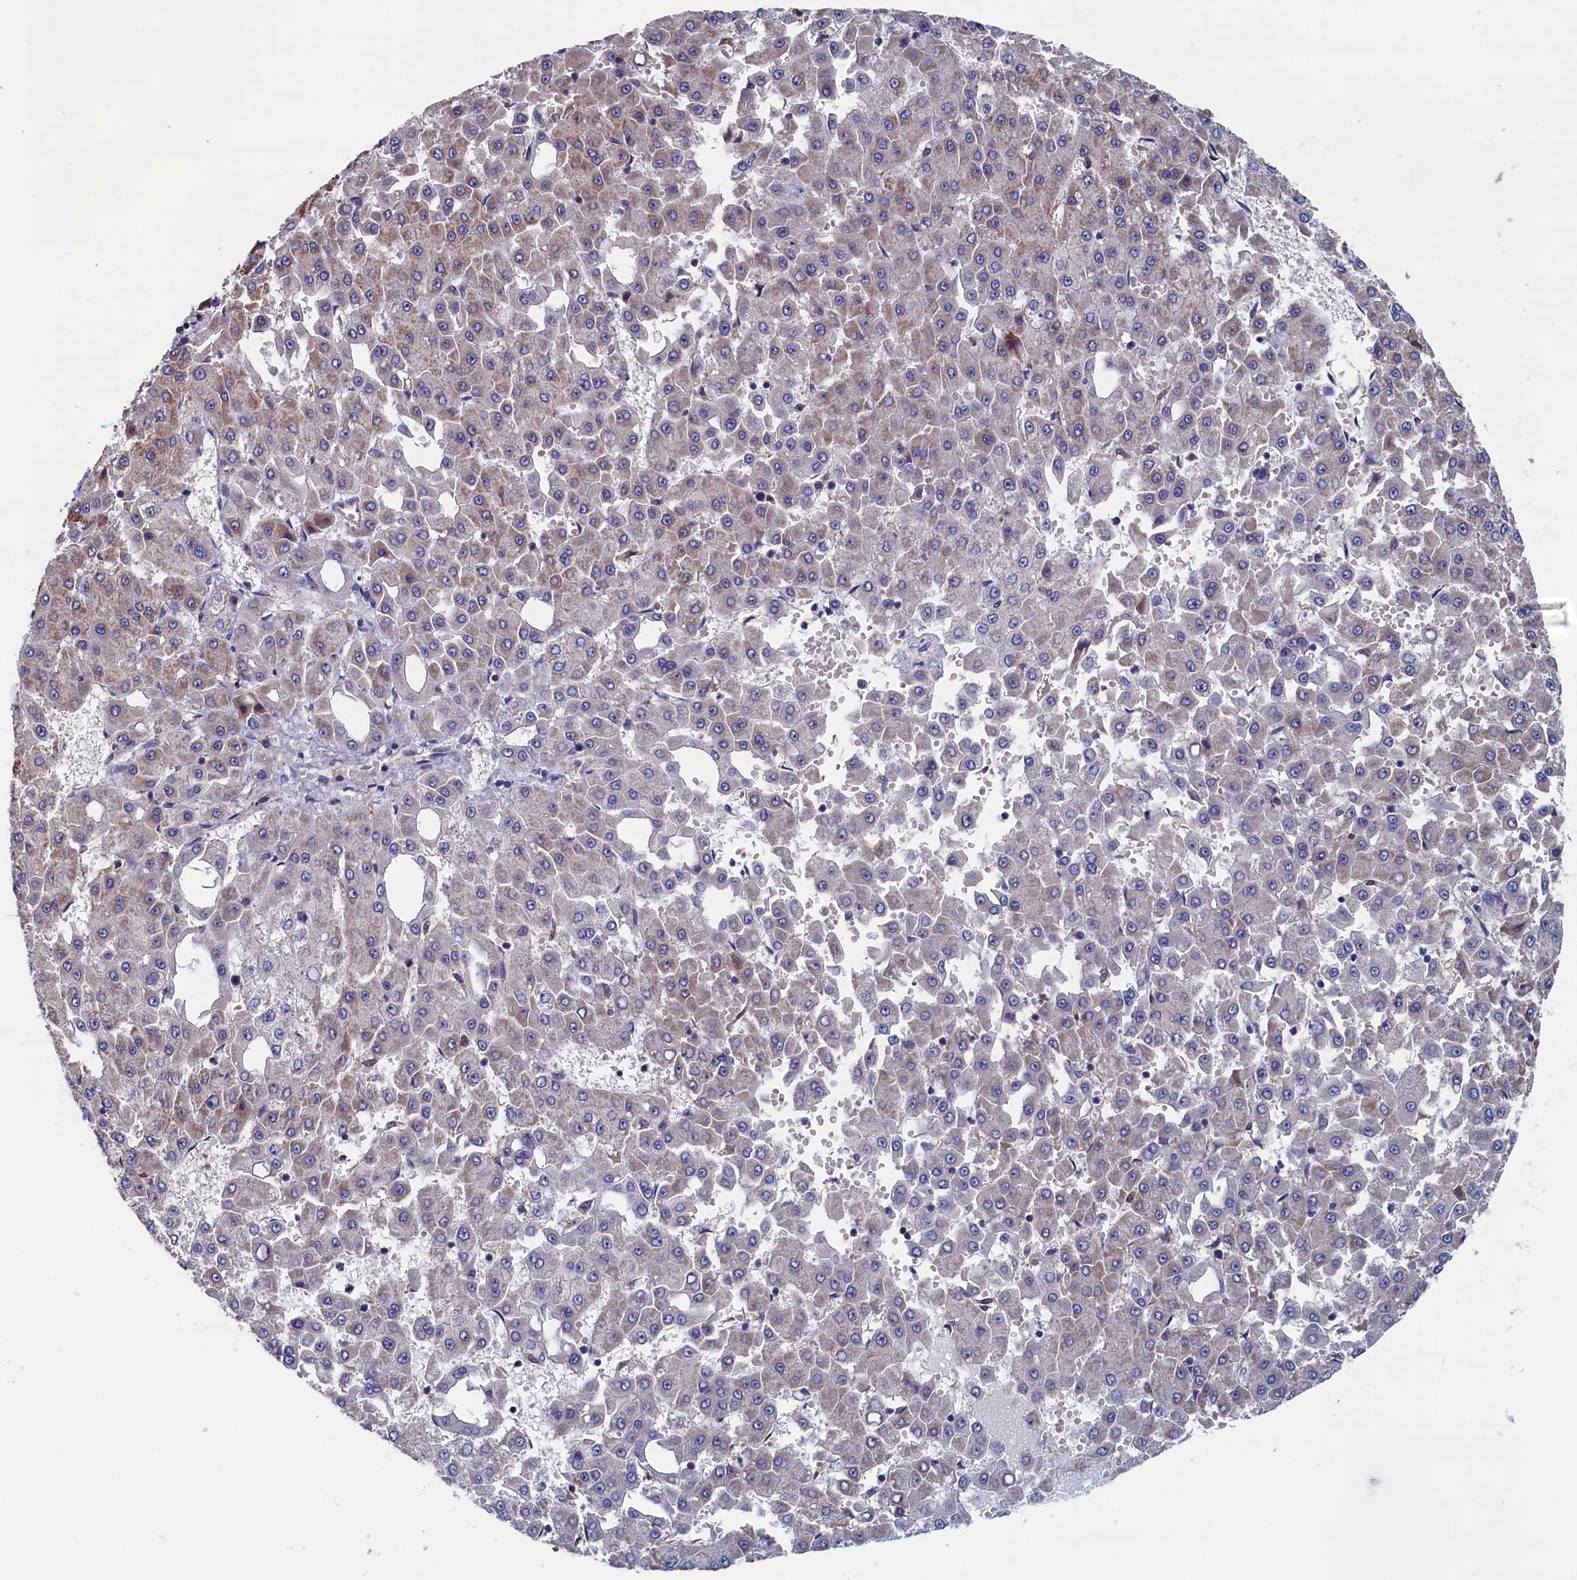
{"staining": {"intensity": "weak", "quantity": "<25%", "location": "cytoplasmic/membranous"}, "tissue": "liver cancer", "cell_type": "Tumor cells", "image_type": "cancer", "snomed": [{"axis": "morphology", "description": "Carcinoma, Hepatocellular, NOS"}, {"axis": "topography", "description": "Liver"}], "caption": "IHC image of human liver hepatocellular carcinoma stained for a protein (brown), which displays no staining in tumor cells.", "gene": "SPATA13", "patient": {"sex": "male", "age": 47}}